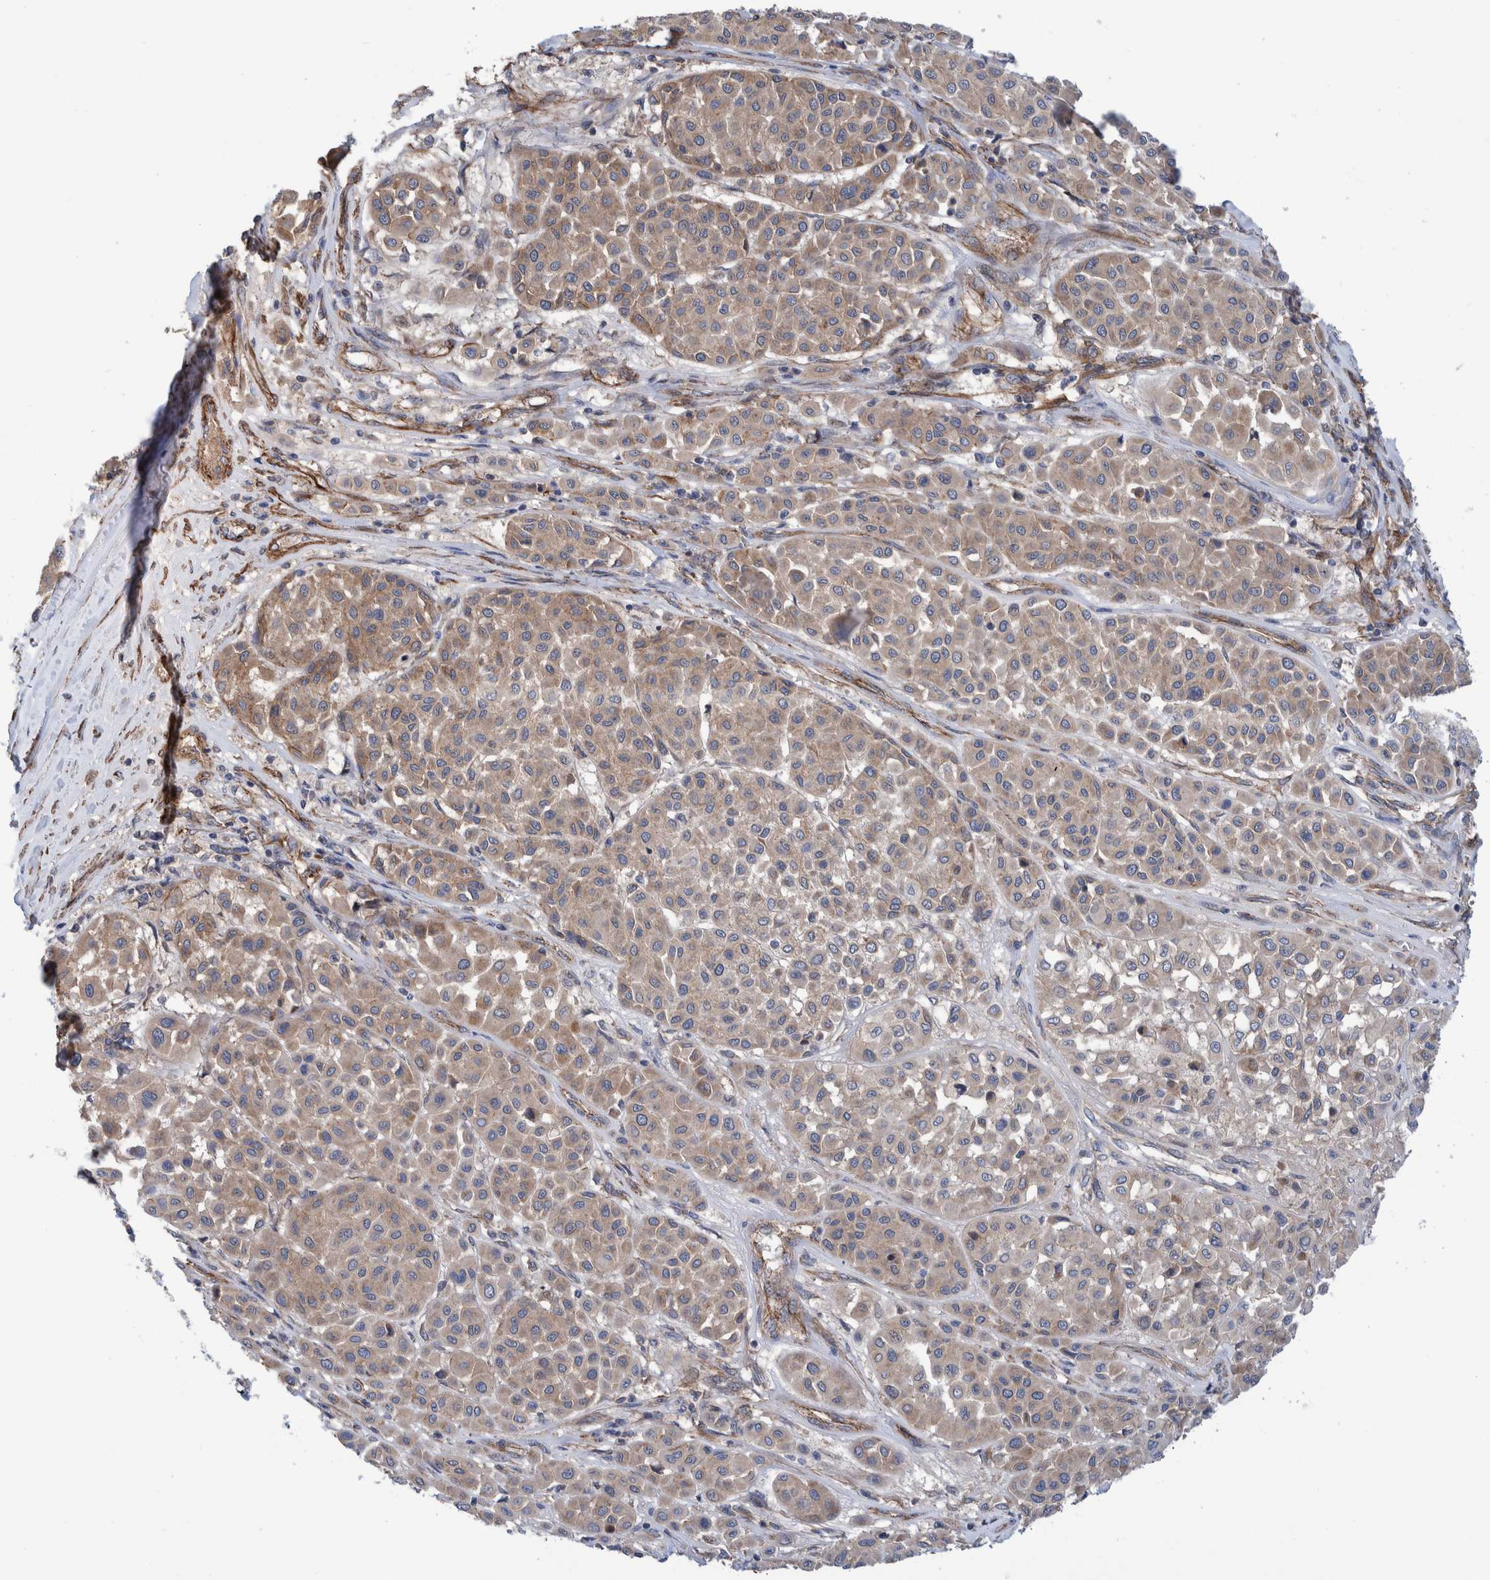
{"staining": {"intensity": "weak", "quantity": ">75%", "location": "cytoplasmic/membranous"}, "tissue": "melanoma", "cell_type": "Tumor cells", "image_type": "cancer", "snomed": [{"axis": "morphology", "description": "Malignant melanoma, Metastatic site"}, {"axis": "topography", "description": "Soft tissue"}], "caption": "Protein expression analysis of human melanoma reveals weak cytoplasmic/membranous staining in approximately >75% of tumor cells. The protein of interest is shown in brown color, while the nuclei are stained blue.", "gene": "SLC25A10", "patient": {"sex": "male", "age": 41}}